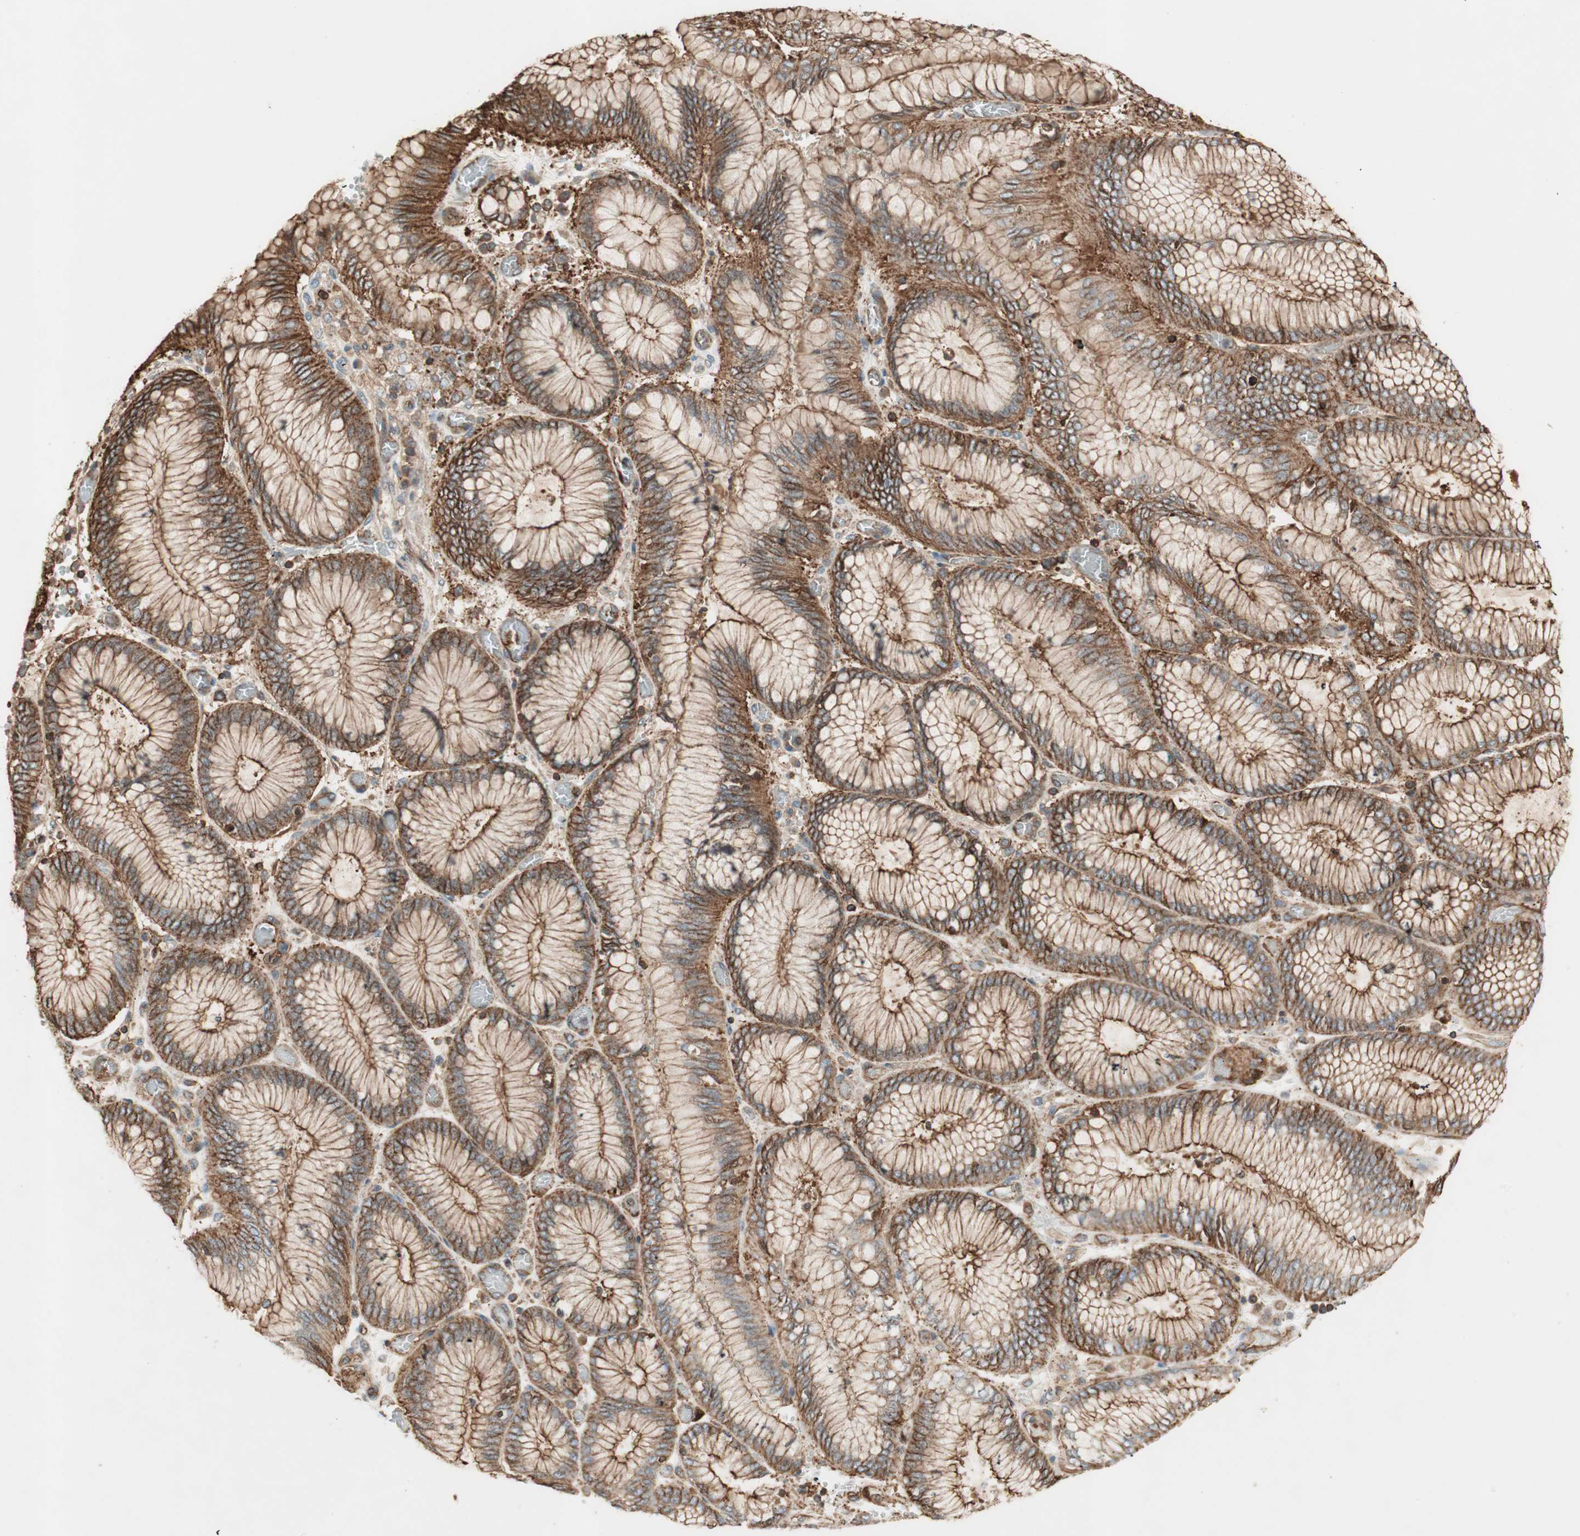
{"staining": {"intensity": "strong", "quantity": ">75%", "location": "cytoplasmic/membranous"}, "tissue": "stomach cancer", "cell_type": "Tumor cells", "image_type": "cancer", "snomed": [{"axis": "morphology", "description": "Normal tissue, NOS"}, {"axis": "morphology", "description": "Adenocarcinoma, NOS"}, {"axis": "topography", "description": "Stomach, upper"}, {"axis": "topography", "description": "Stomach"}], "caption": "Immunohistochemical staining of adenocarcinoma (stomach) displays high levels of strong cytoplasmic/membranous staining in approximately >75% of tumor cells.", "gene": "TCP11L1", "patient": {"sex": "male", "age": 76}}